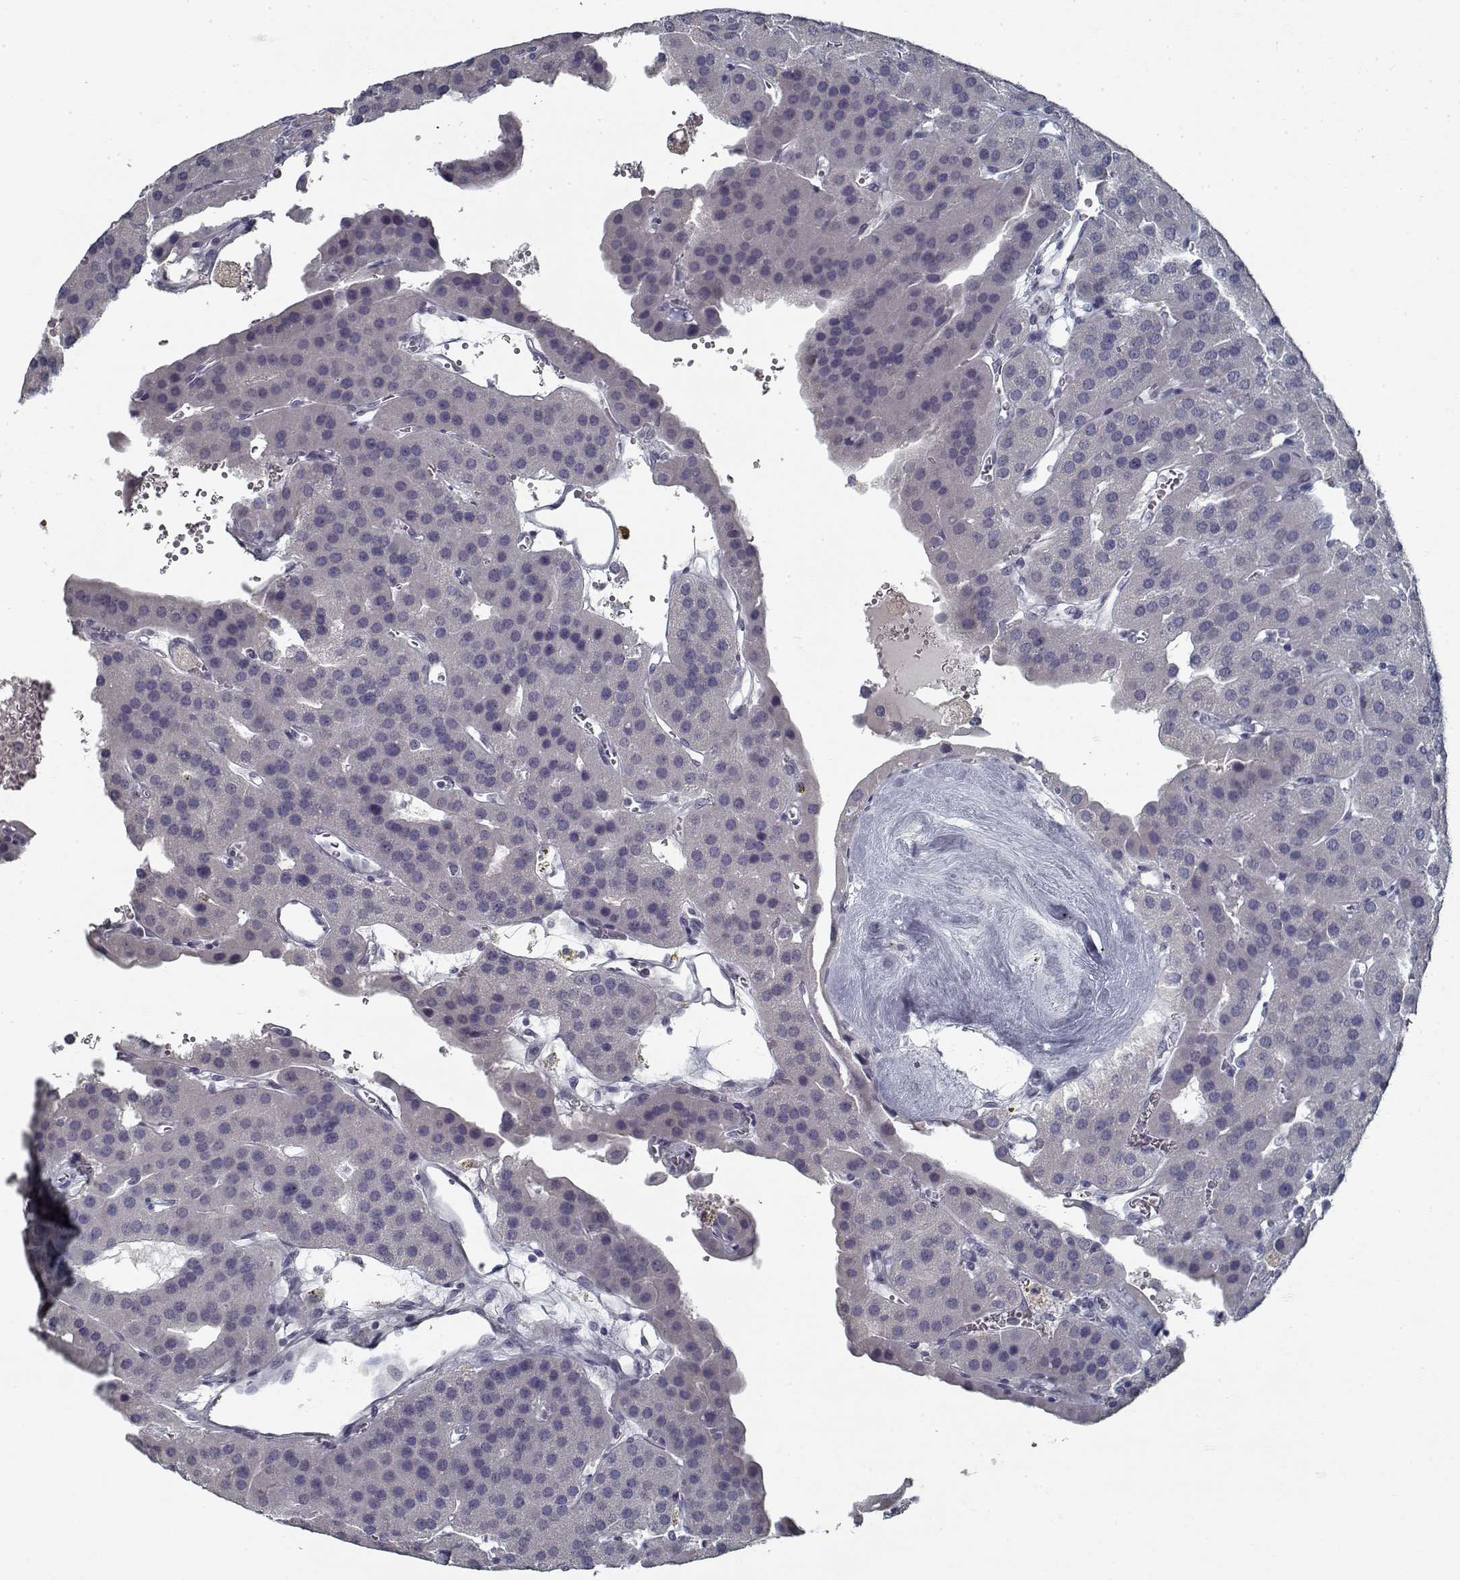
{"staining": {"intensity": "negative", "quantity": "none", "location": "none"}, "tissue": "parathyroid gland", "cell_type": "Glandular cells", "image_type": "normal", "snomed": [{"axis": "morphology", "description": "Normal tissue, NOS"}, {"axis": "morphology", "description": "Adenoma, NOS"}, {"axis": "topography", "description": "Parathyroid gland"}], "caption": "Immunohistochemistry micrograph of benign parathyroid gland: parathyroid gland stained with DAB exhibits no significant protein staining in glandular cells.", "gene": "GAD2", "patient": {"sex": "female", "age": 86}}